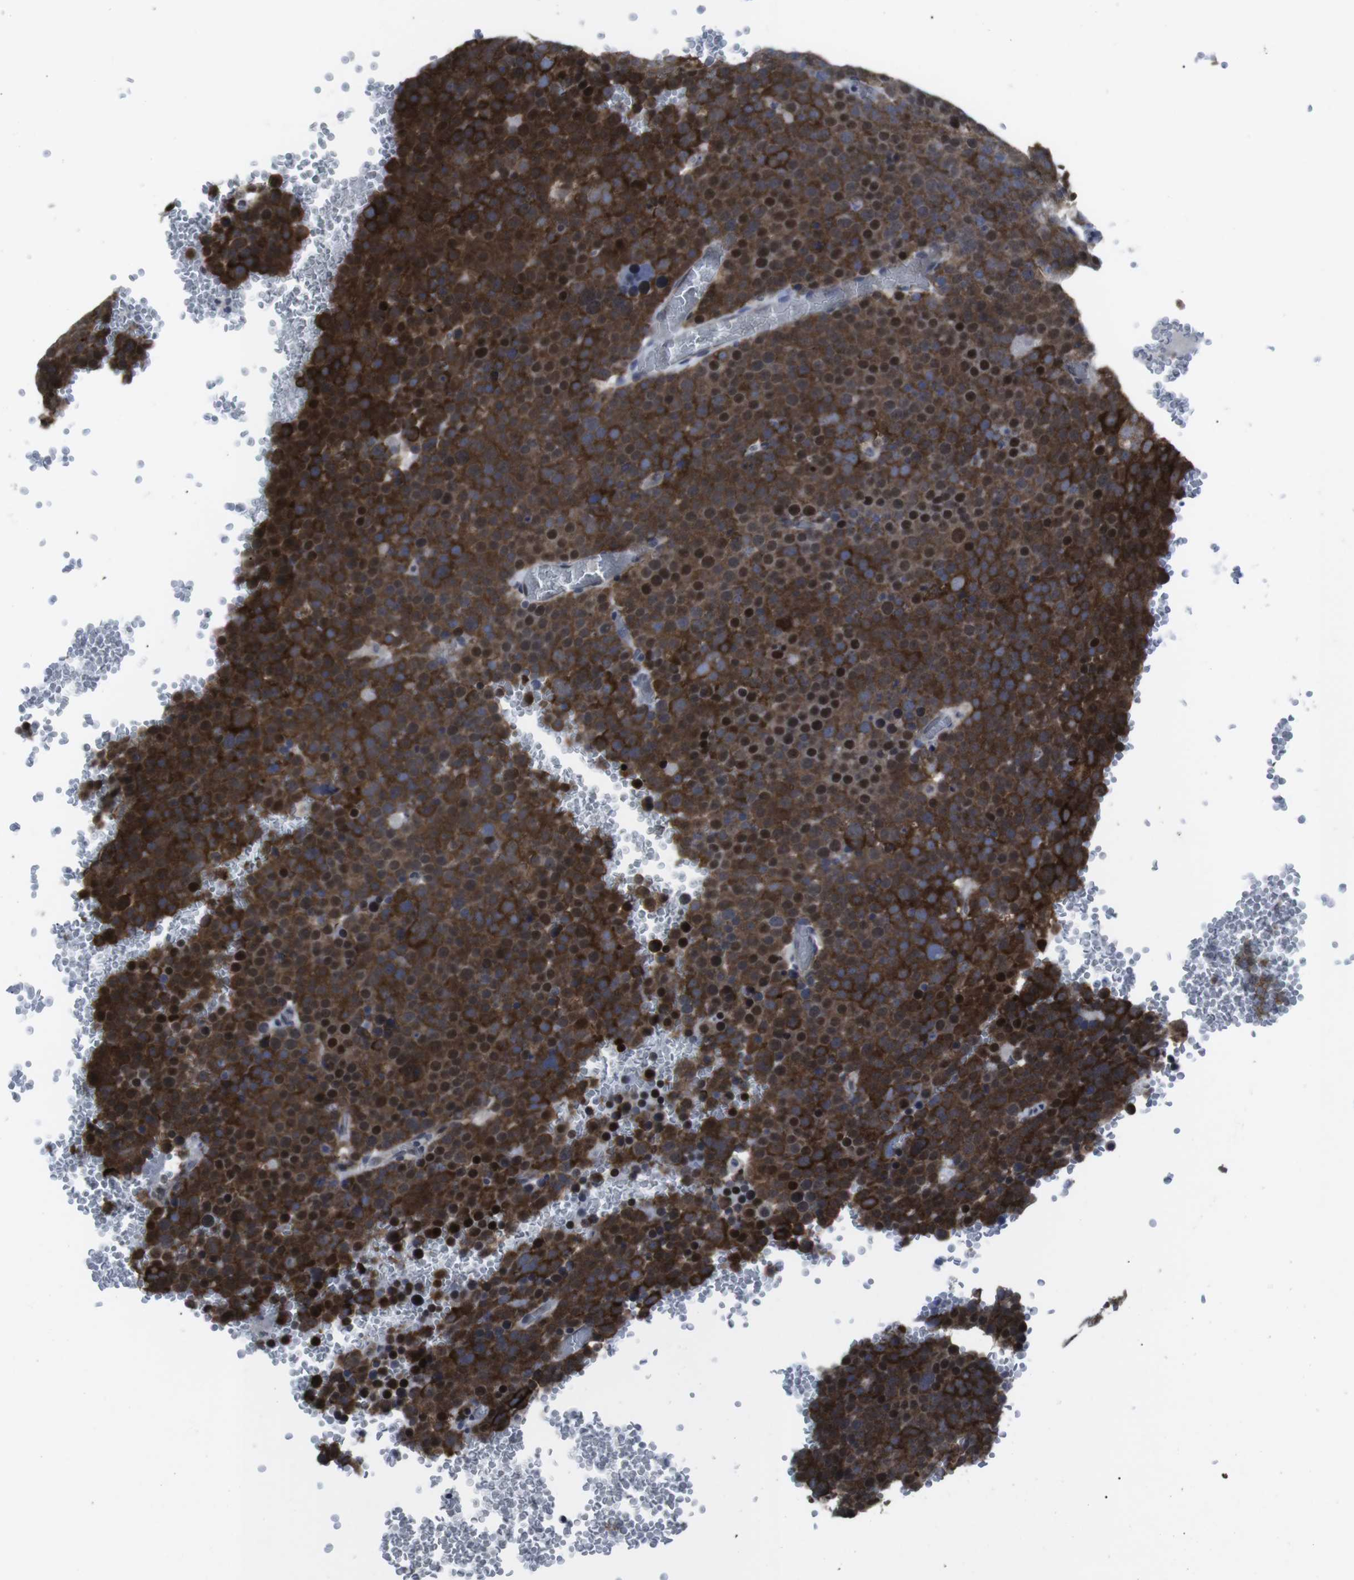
{"staining": {"intensity": "strong", "quantity": ">75%", "location": "cytoplasmic/membranous,nuclear"}, "tissue": "testis cancer", "cell_type": "Tumor cells", "image_type": "cancer", "snomed": [{"axis": "morphology", "description": "Seminoma, NOS"}, {"axis": "topography", "description": "Testis"}], "caption": "Testis seminoma tissue shows strong cytoplasmic/membranous and nuclear staining in about >75% of tumor cells, visualized by immunohistochemistry. Nuclei are stained in blue.", "gene": "GEMIN2", "patient": {"sex": "male", "age": 71}}